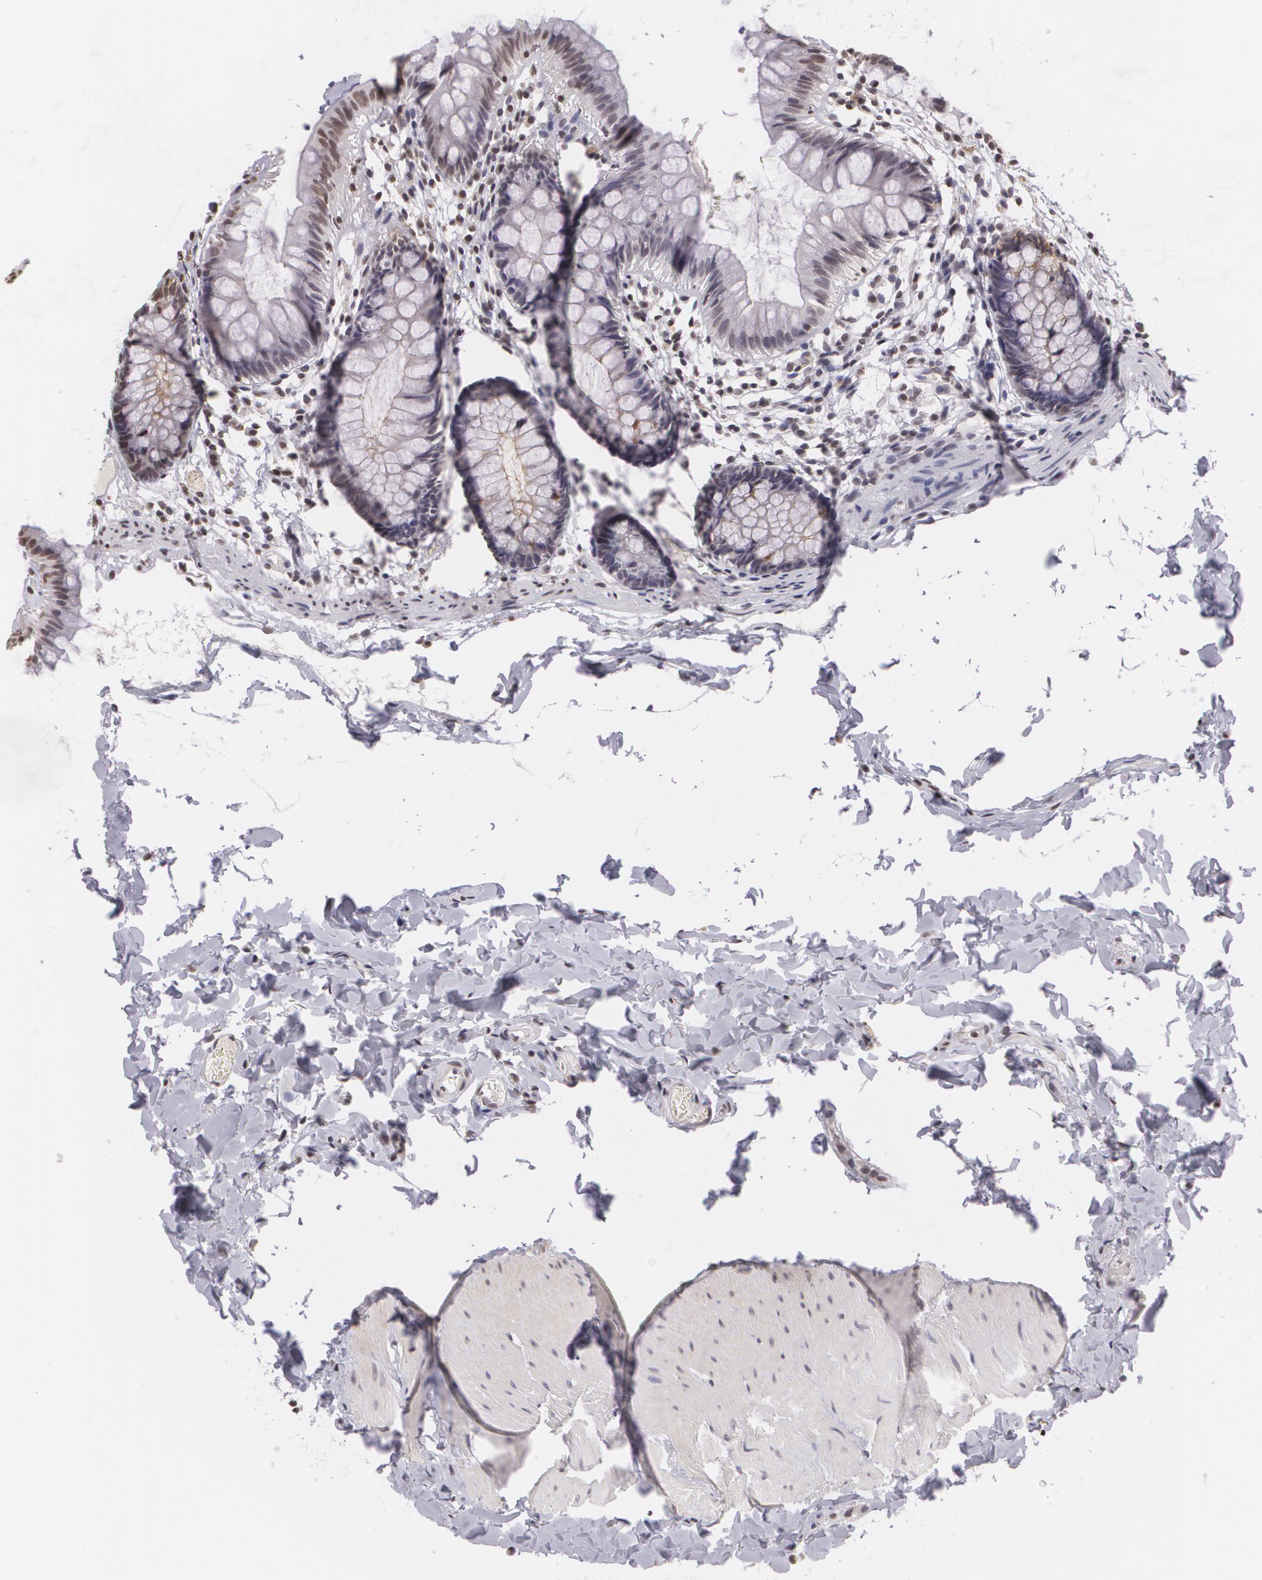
{"staining": {"intensity": "negative", "quantity": "none", "location": "none"}, "tissue": "colon", "cell_type": "Endothelial cells", "image_type": "normal", "snomed": [{"axis": "morphology", "description": "Normal tissue, NOS"}, {"axis": "topography", "description": "Smooth muscle"}, {"axis": "topography", "description": "Colon"}], "caption": "An immunohistochemistry photomicrograph of benign colon is shown. There is no staining in endothelial cells of colon. (Immunohistochemistry (ihc), brightfield microscopy, high magnification).", "gene": "MUC1", "patient": {"sex": "male", "age": 67}}